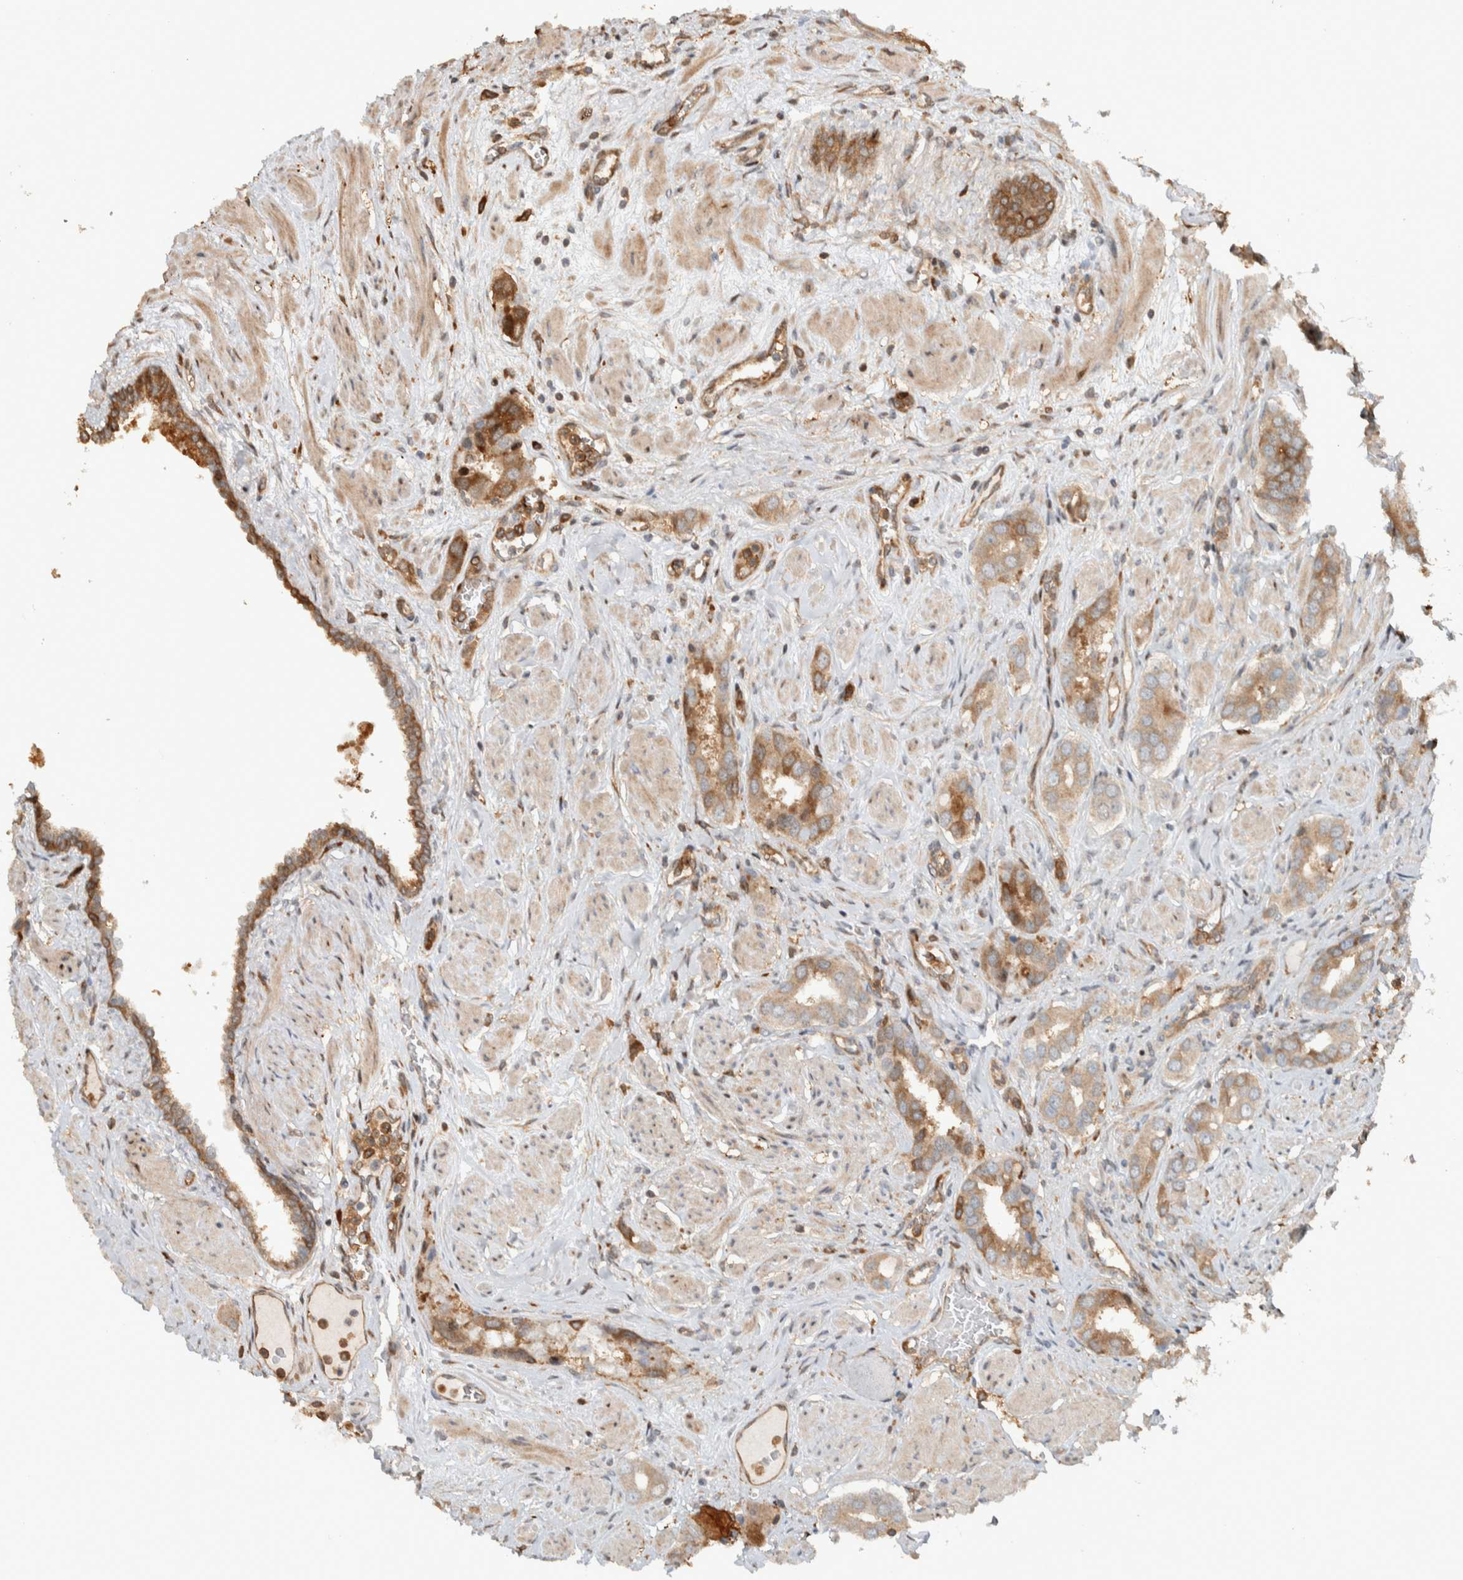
{"staining": {"intensity": "moderate", "quantity": "25%-75%", "location": "cytoplasmic/membranous"}, "tissue": "prostate cancer", "cell_type": "Tumor cells", "image_type": "cancer", "snomed": [{"axis": "morphology", "description": "Adenocarcinoma, High grade"}, {"axis": "topography", "description": "Prostate"}], "caption": "Immunohistochemistry photomicrograph of prostate cancer (high-grade adenocarcinoma) stained for a protein (brown), which demonstrates medium levels of moderate cytoplasmic/membranous expression in about 25%-75% of tumor cells.", "gene": "CNTROB", "patient": {"sex": "male", "age": 52}}